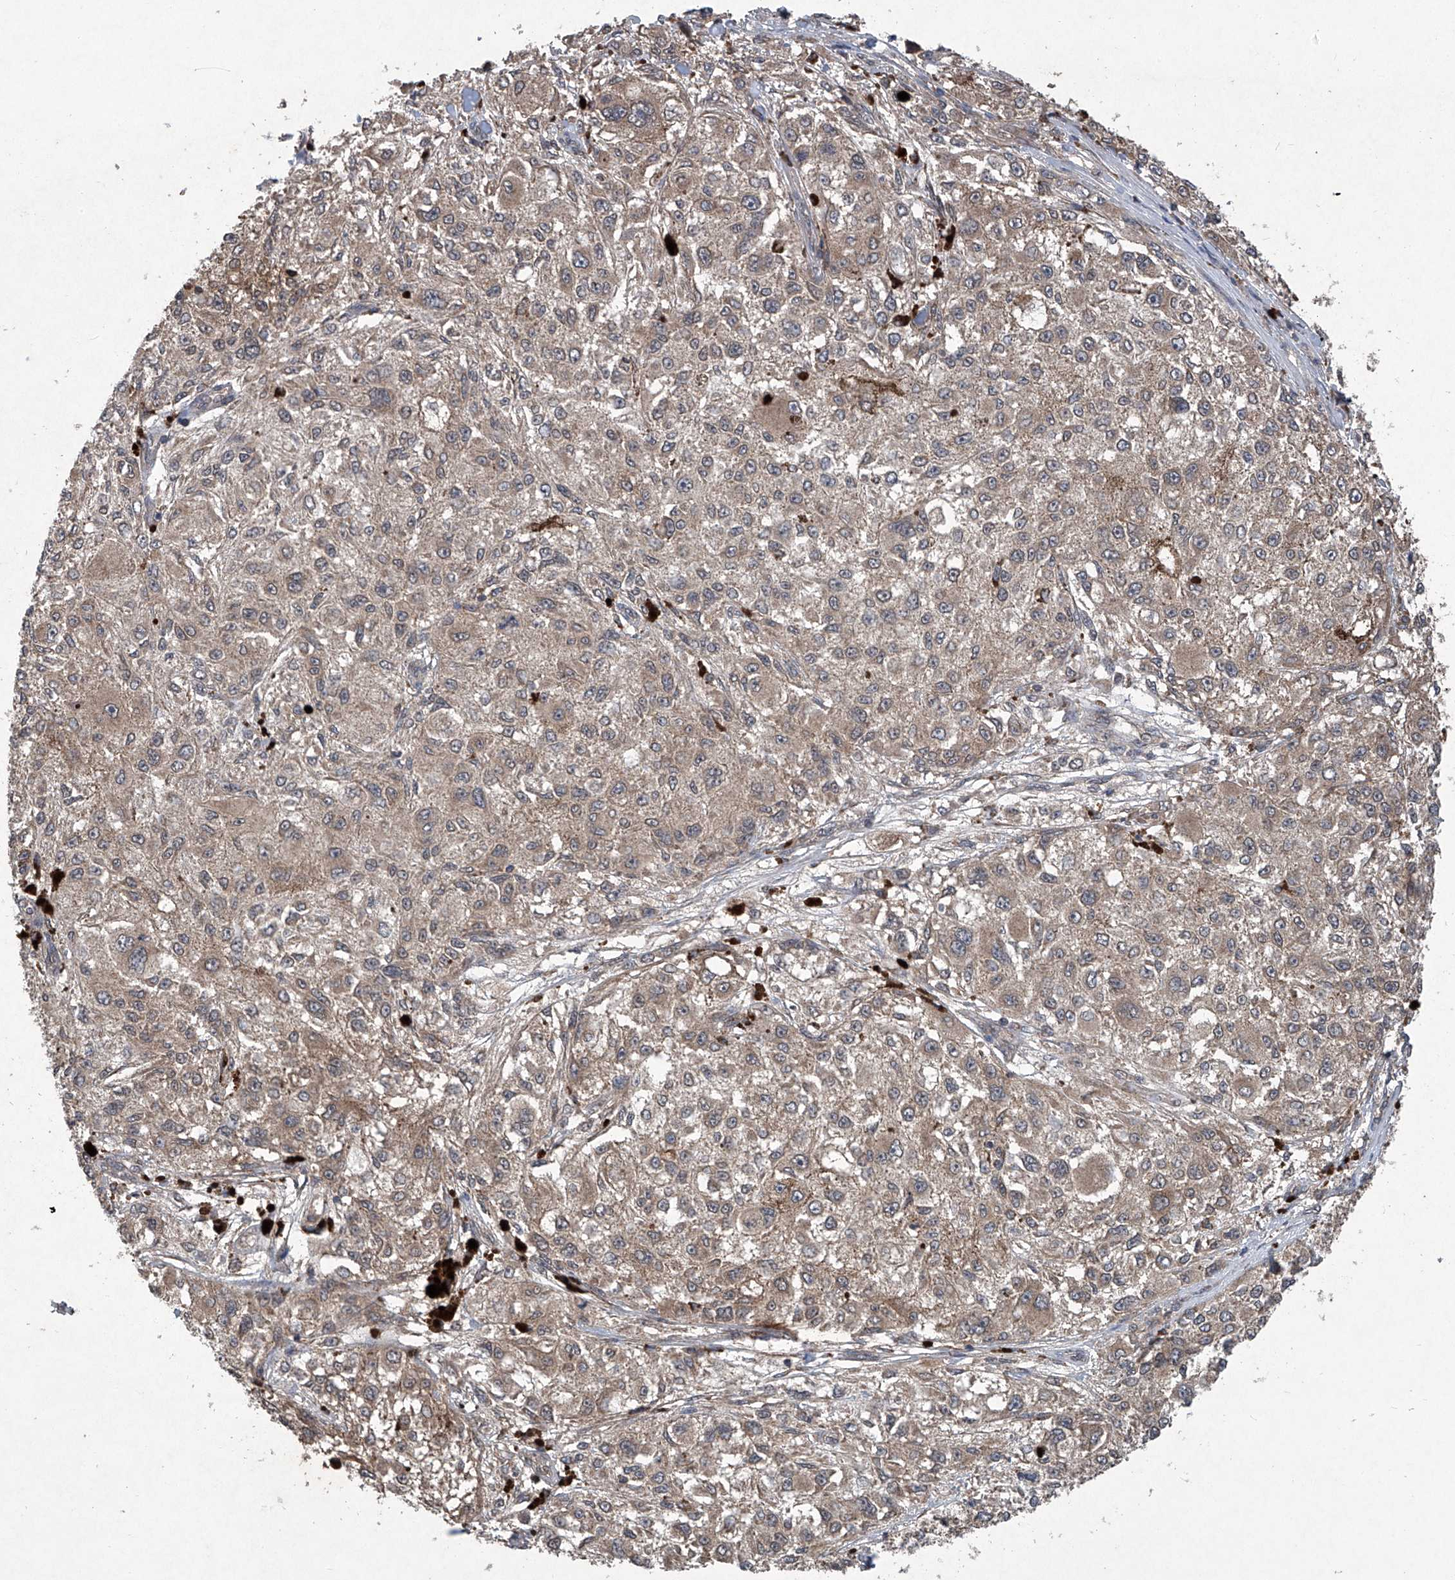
{"staining": {"intensity": "weak", "quantity": ">75%", "location": "cytoplasmic/membranous"}, "tissue": "melanoma", "cell_type": "Tumor cells", "image_type": "cancer", "snomed": [{"axis": "morphology", "description": "Necrosis, NOS"}, {"axis": "morphology", "description": "Malignant melanoma, NOS"}, {"axis": "topography", "description": "Skin"}], "caption": "DAB immunohistochemical staining of human melanoma reveals weak cytoplasmic/membranous protein positivity in approximately >75% of tumor cells. The staining was performed using DAB, with brown indicating positive protein expression. Nuclei are stained blue with hematoxylin.", "gene": "SUMF2", "patient": {"sex": "female", "age": 87}}